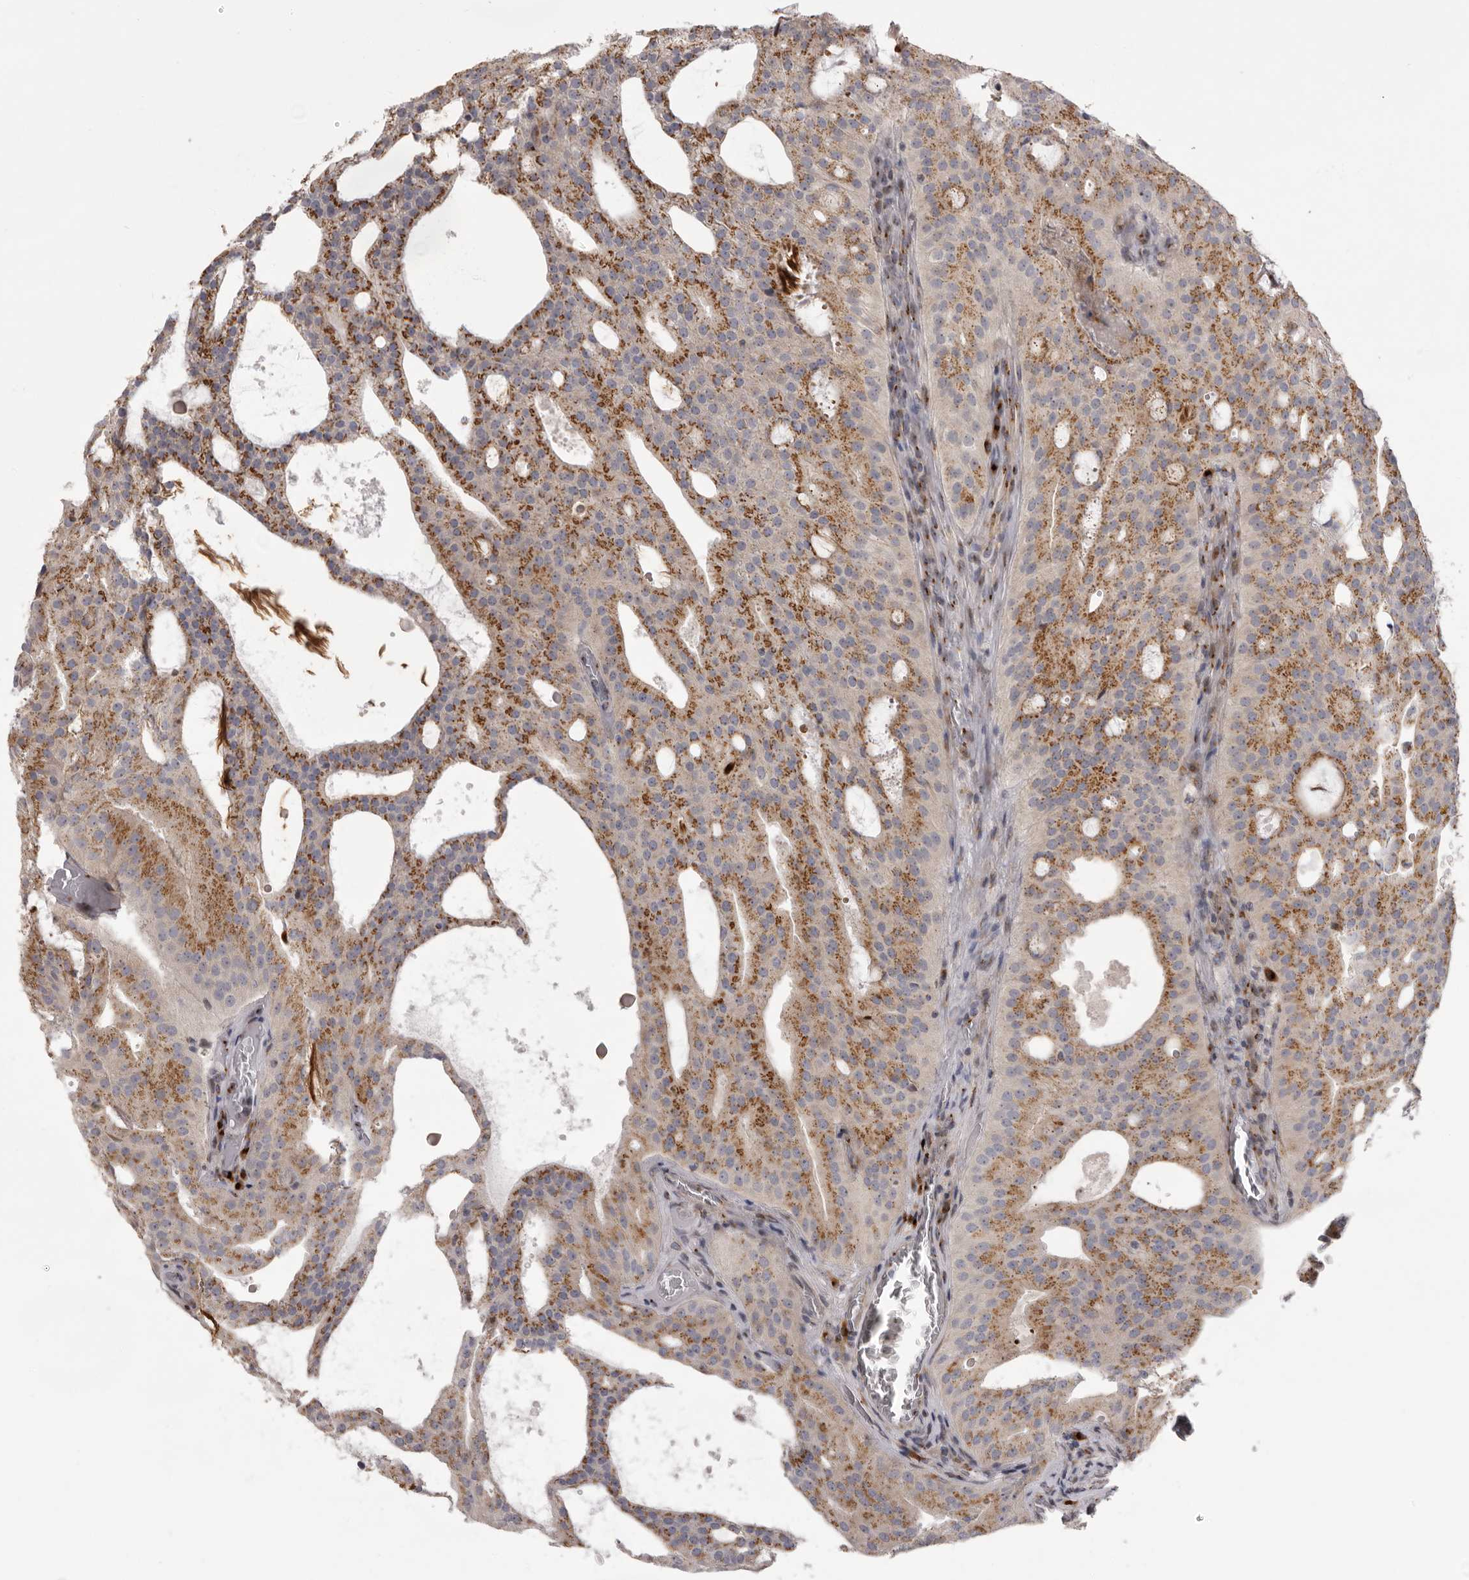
{"staining": {"intensity": "moderate", "quantity": ">75%", "location": "cytoplasmic/membranous"}, "tissue": "prostate cancer", "cell_type": "Tumor cells", "image_type": "cancer", "snomed": [{"axis": "morphology", "description": "Adenocarcinoma, Medium grade"}, {"axis": "topography", "description": "Prostate"}], "caption": "DAB immunohistochemical staining of prostate adenocarcinoma (medium-grade) reveals moderate cytoplasmic/membranous protein positivity in approximately >75% of tumor cells.", "gene": "WDR47", "patient": {"sex": "male", "age": 88}}